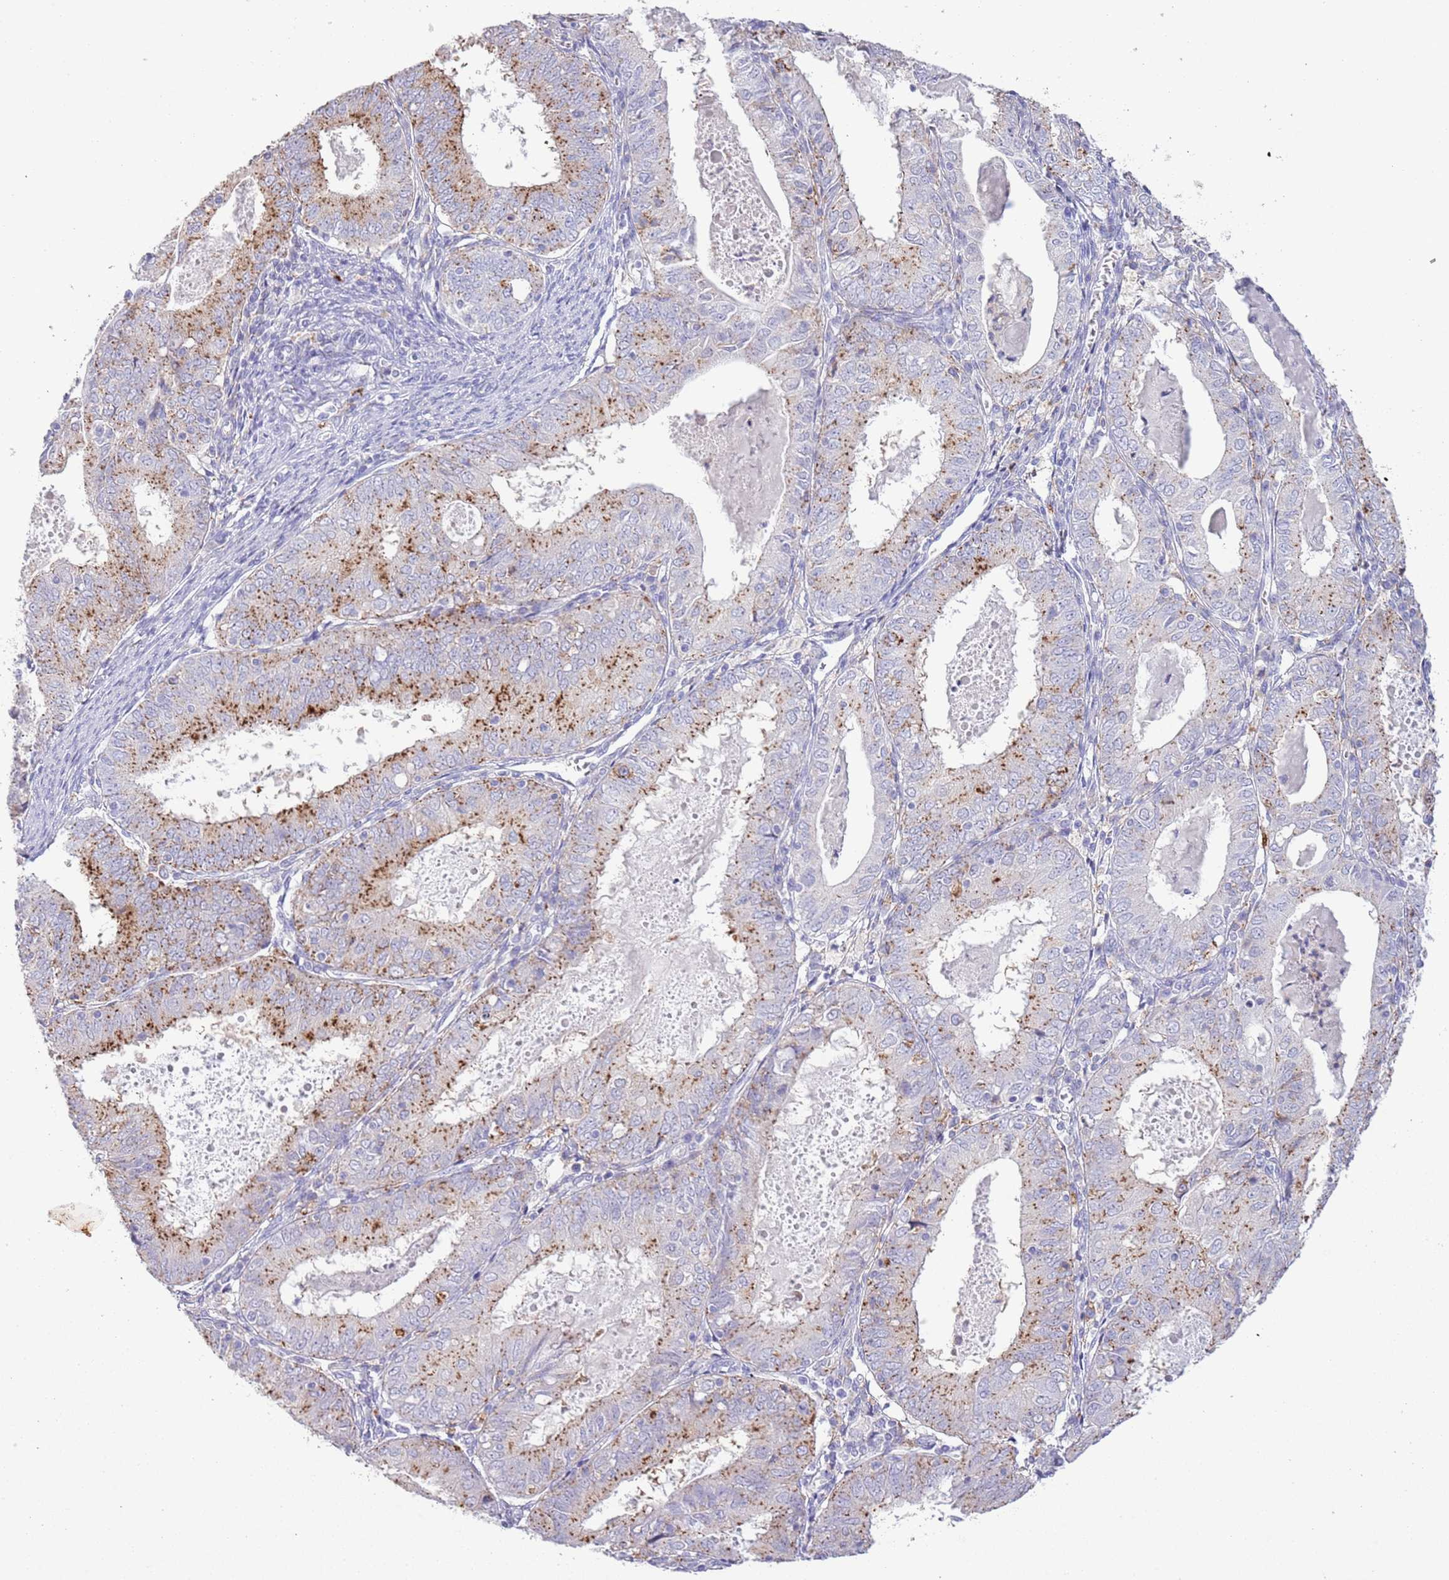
{"staining": {"intensity": "moderate", "quantity": "25%-75%", "location": "cytoplasmic/membranous"}, "tissue": "endometrial cancer", "cell_type": "Tumor cells", "image_type": "cancer", "snomed": [{"axis": "morphology", "description": "Adenocarcinoma, NOS"}, {"axis": "topography", "description": "Endometrium"}], "caption": "Immunohistochemistry (IHC) (DAB (3,3'-diaminobenzidine)) staining of human endometrial adenocarcinoma demonstrates moderate cytoplasmic/membranous protein expression in about 25%-75% of tumor cells.", "gene": "ABHD17A", "patient": {"sex": "female", "age": 57}}